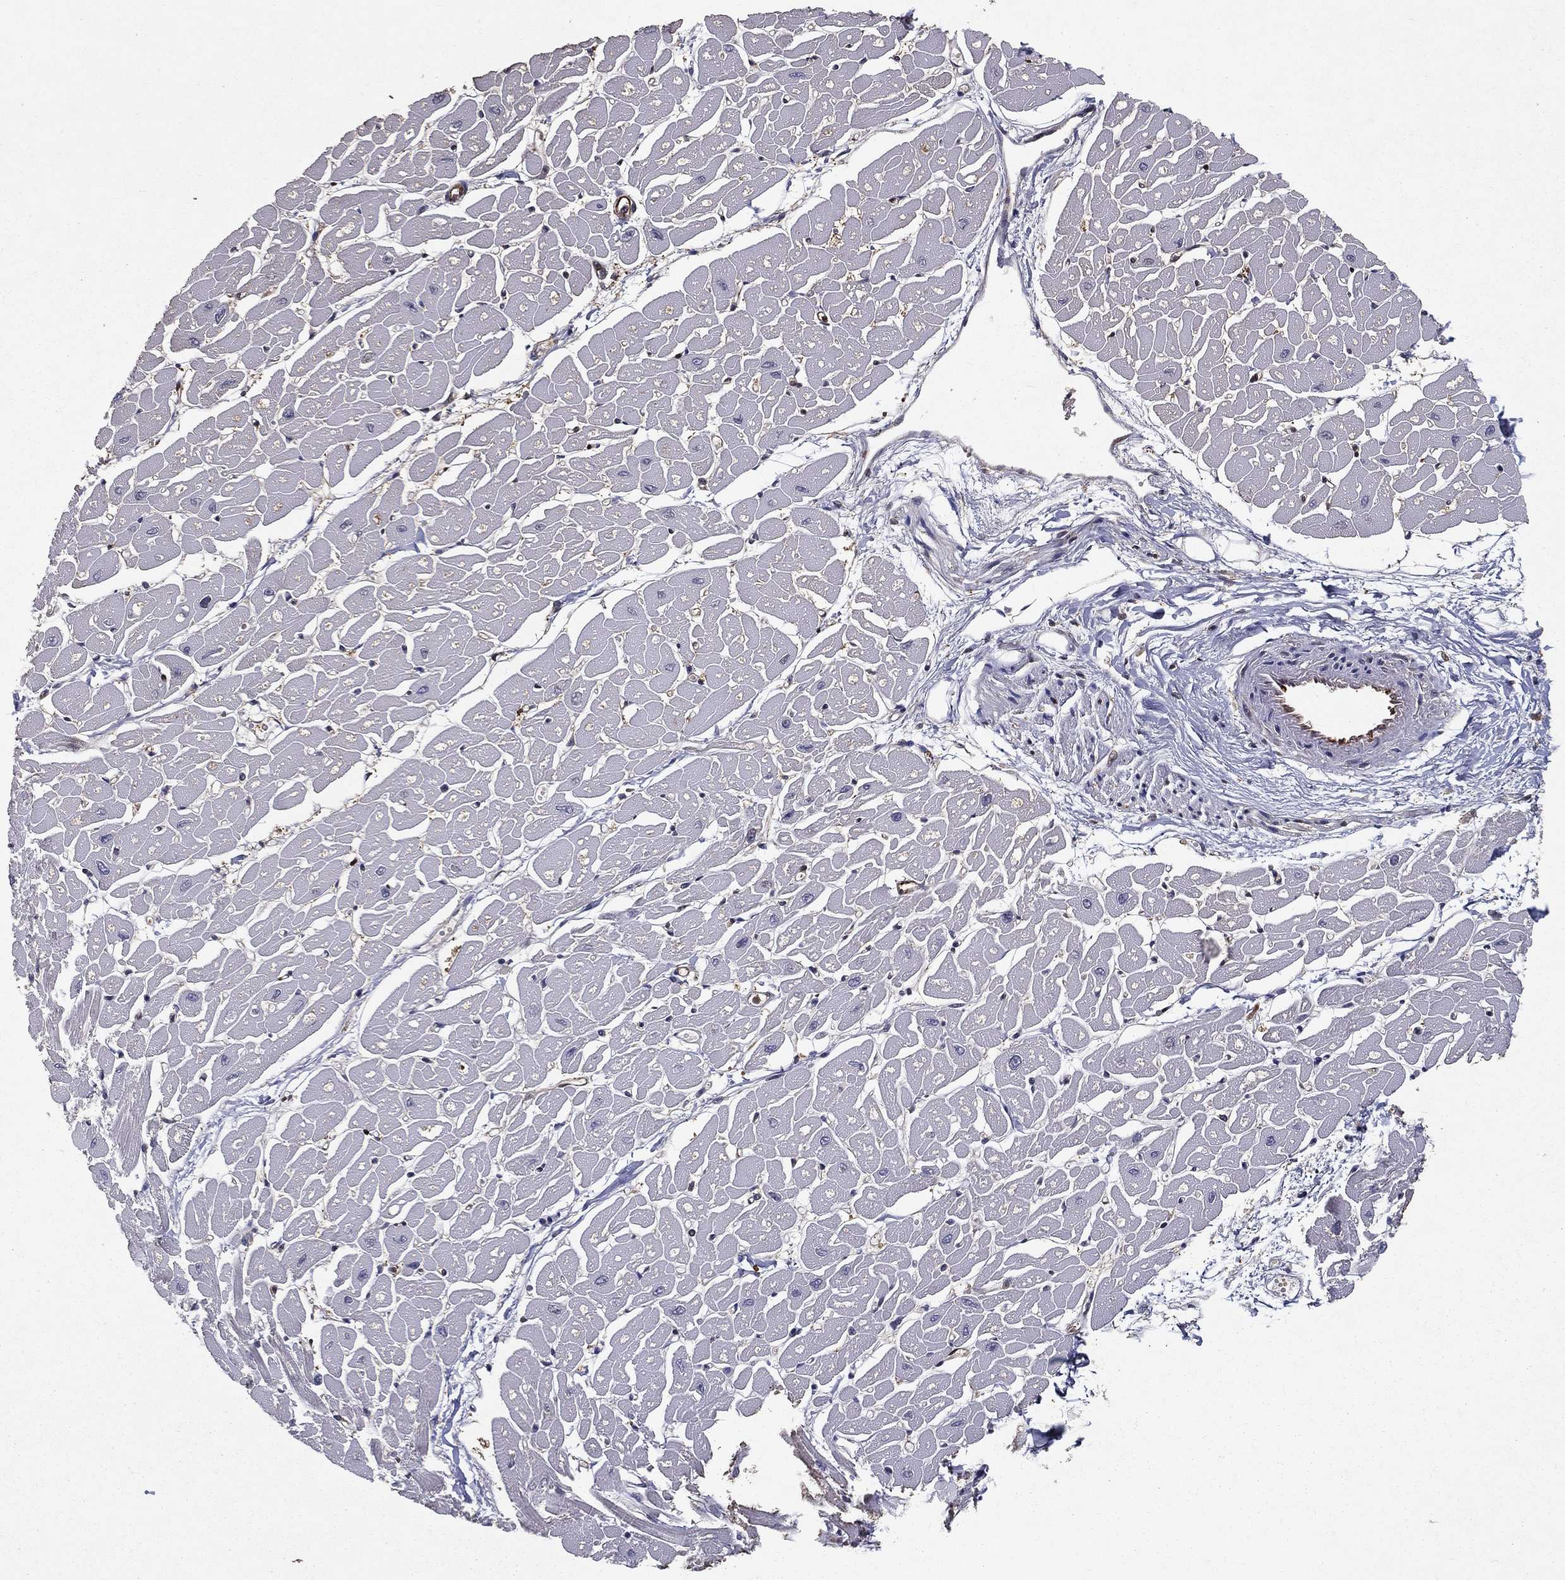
{"staining": {"intensity": "negative", "quantity": "none", "location": "none"}, "tissue": "heart muscle", "cell_type": "Cardiomyocytes", "image_type": "normal", "snomed": [{"axis": "morphology", "description": "Normal tissue, NOS"}, {"axis": "topography", "description": "Heart"}], "caption": "DAB immunohistochemical staining of unremarkable heart muscle exhibits no significant positivity in cardiomyocytes. The staining is performed using DAB (3,3'-diaminobenzidine) brown chromogen with nuclei counter-stained in using hematoxylin.", "gene": "CERS2", "patient": {"sex": "male", "age": 57}}